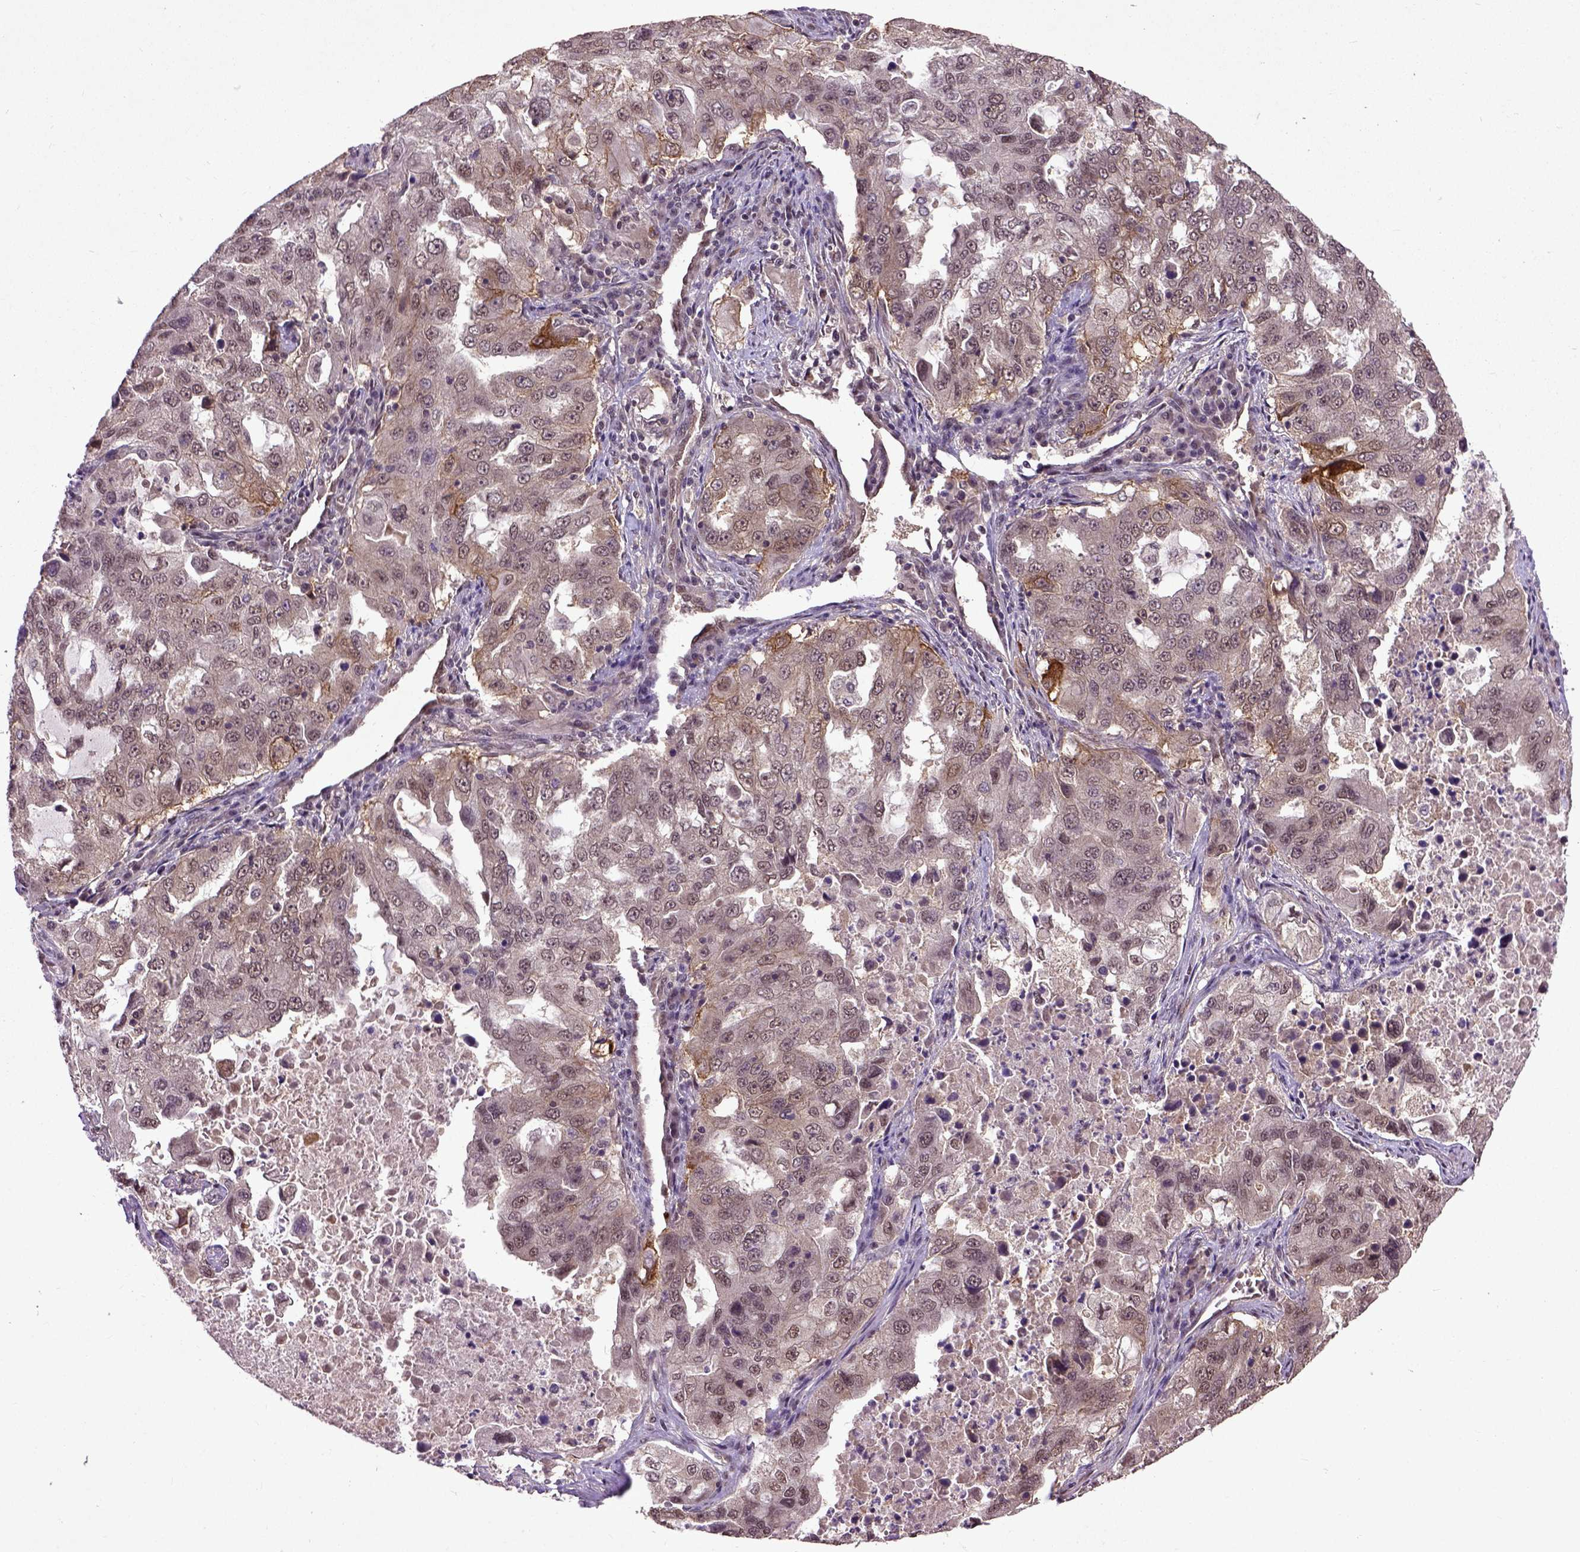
{"staining": {"intensity": "weak", "quantity": "<25%", "location": "cytoplasmic/membranous,nuclear"}, "tissue": "lung cancer", "cell_type": "Tumor cells", "image_type": "cancer", "snomed": [{"axis": "morphology", "description": "Adenocarcinoma, NOS"}, {"axis": "topography", "description": "Lung"}], "caption": "This histopathology image is of lung cancer (adenocarcinoma) stained with immunohistochemistry (IHC) to label a protein in brown with the nuclei are counter-stained blue. There is no staining in tumor cells.", "gene": "UBA3", "patient": {"sex": "female", "age": 61}}